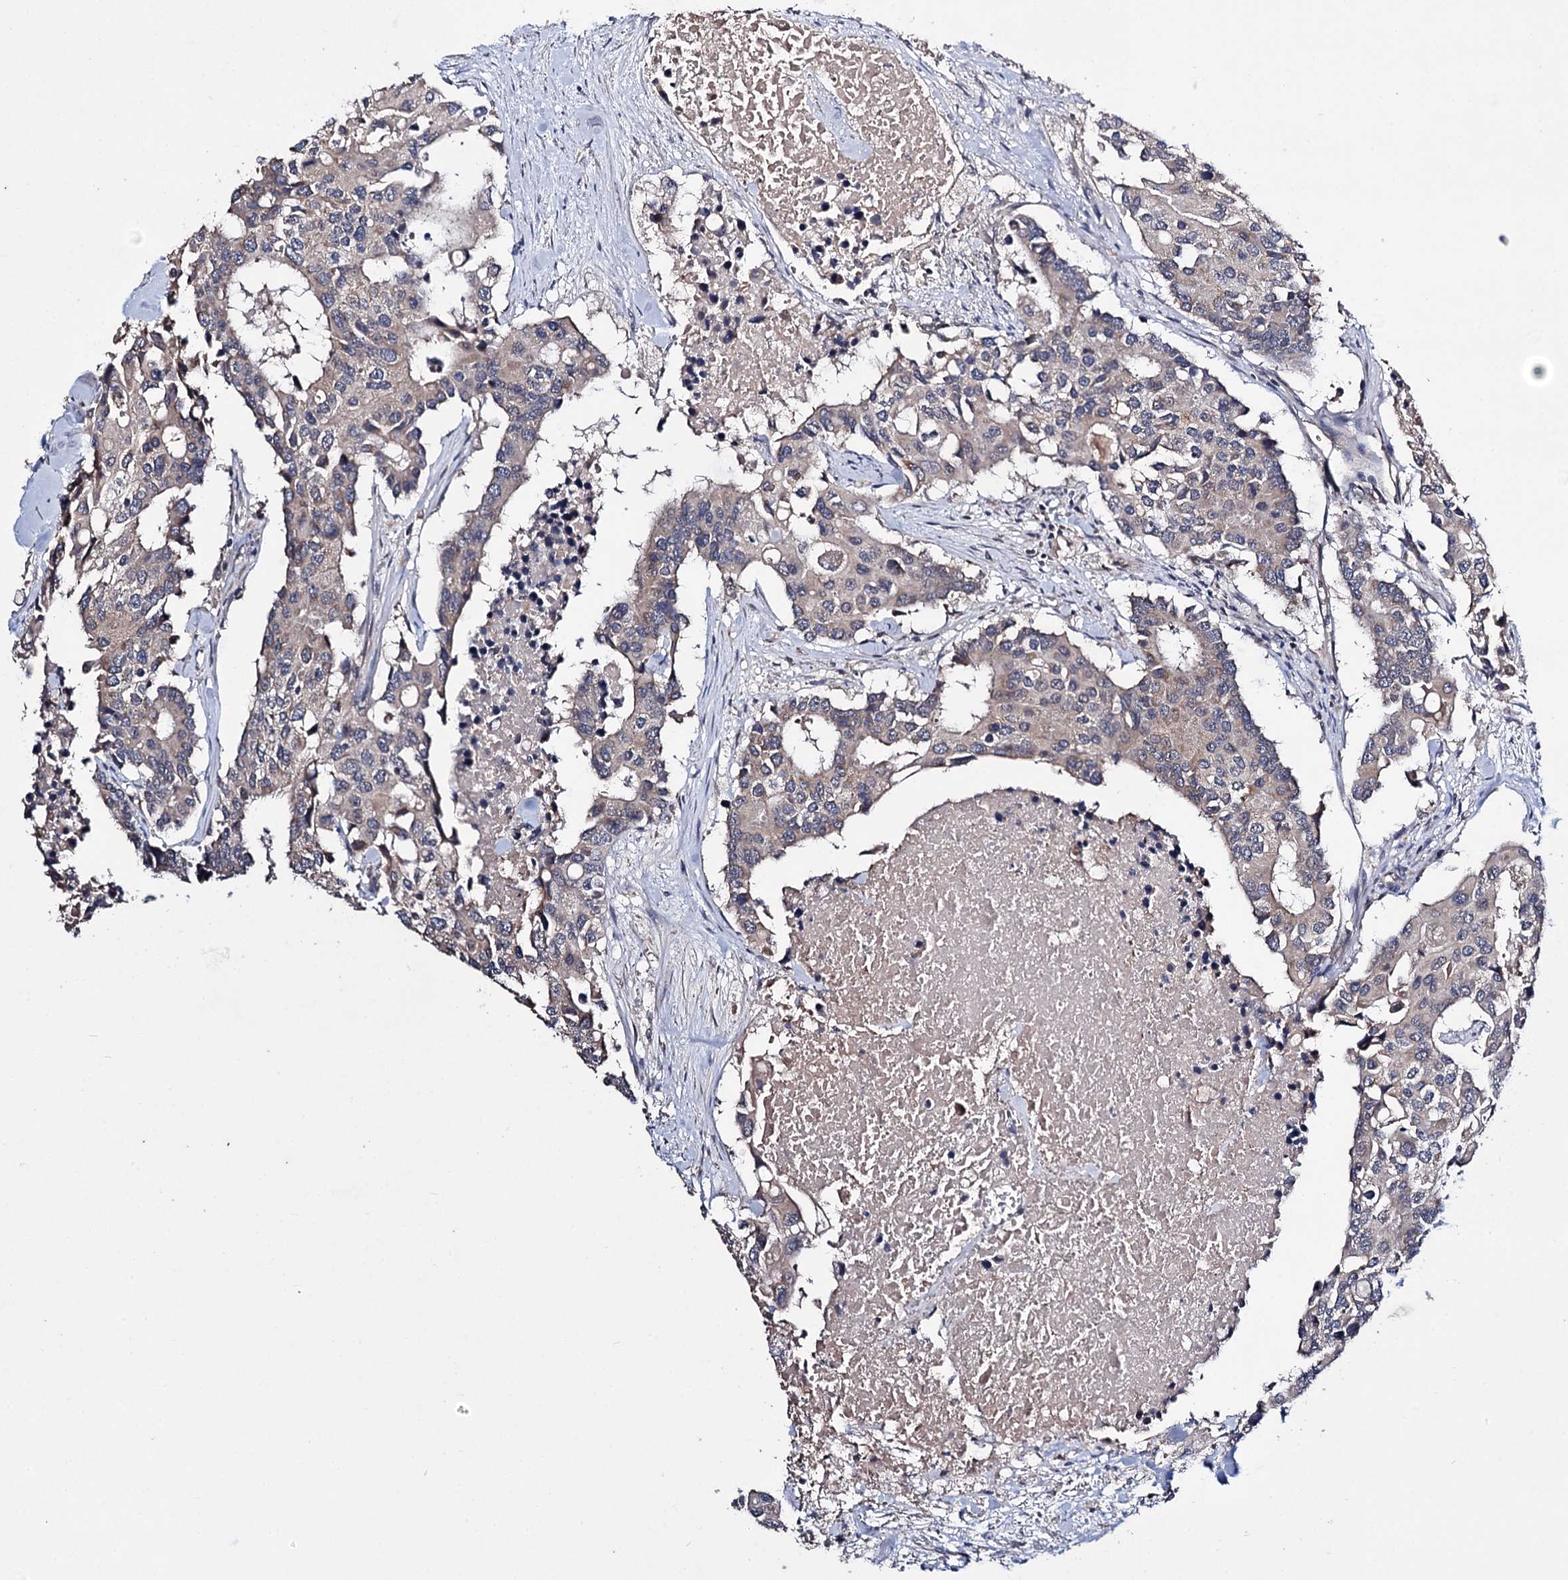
{"staining": {"intensity": "weak", "quantity": "25%-75%", "location": "cytoplasmic/membranous"}, "tissue": "colorectal cancer", "cell_type": "Tumor cells", "image_type": "cancer", "snomed": [{"axis": "morphology", "description": "Adenocarcinoma, NOS"}, {"axis": "topography", "description": "Colon"}], "caption": "DAB (3,3'-diaminobenzidine) immunohistochemical staining of colorectal cancer (adenocarcinoma) demonstrates weak cytoplasmic/membranous protein positivity in about 25%-75% of tumor cells.", "gene": "CLPB", "patient": {"sex": "male", "age": 77}}